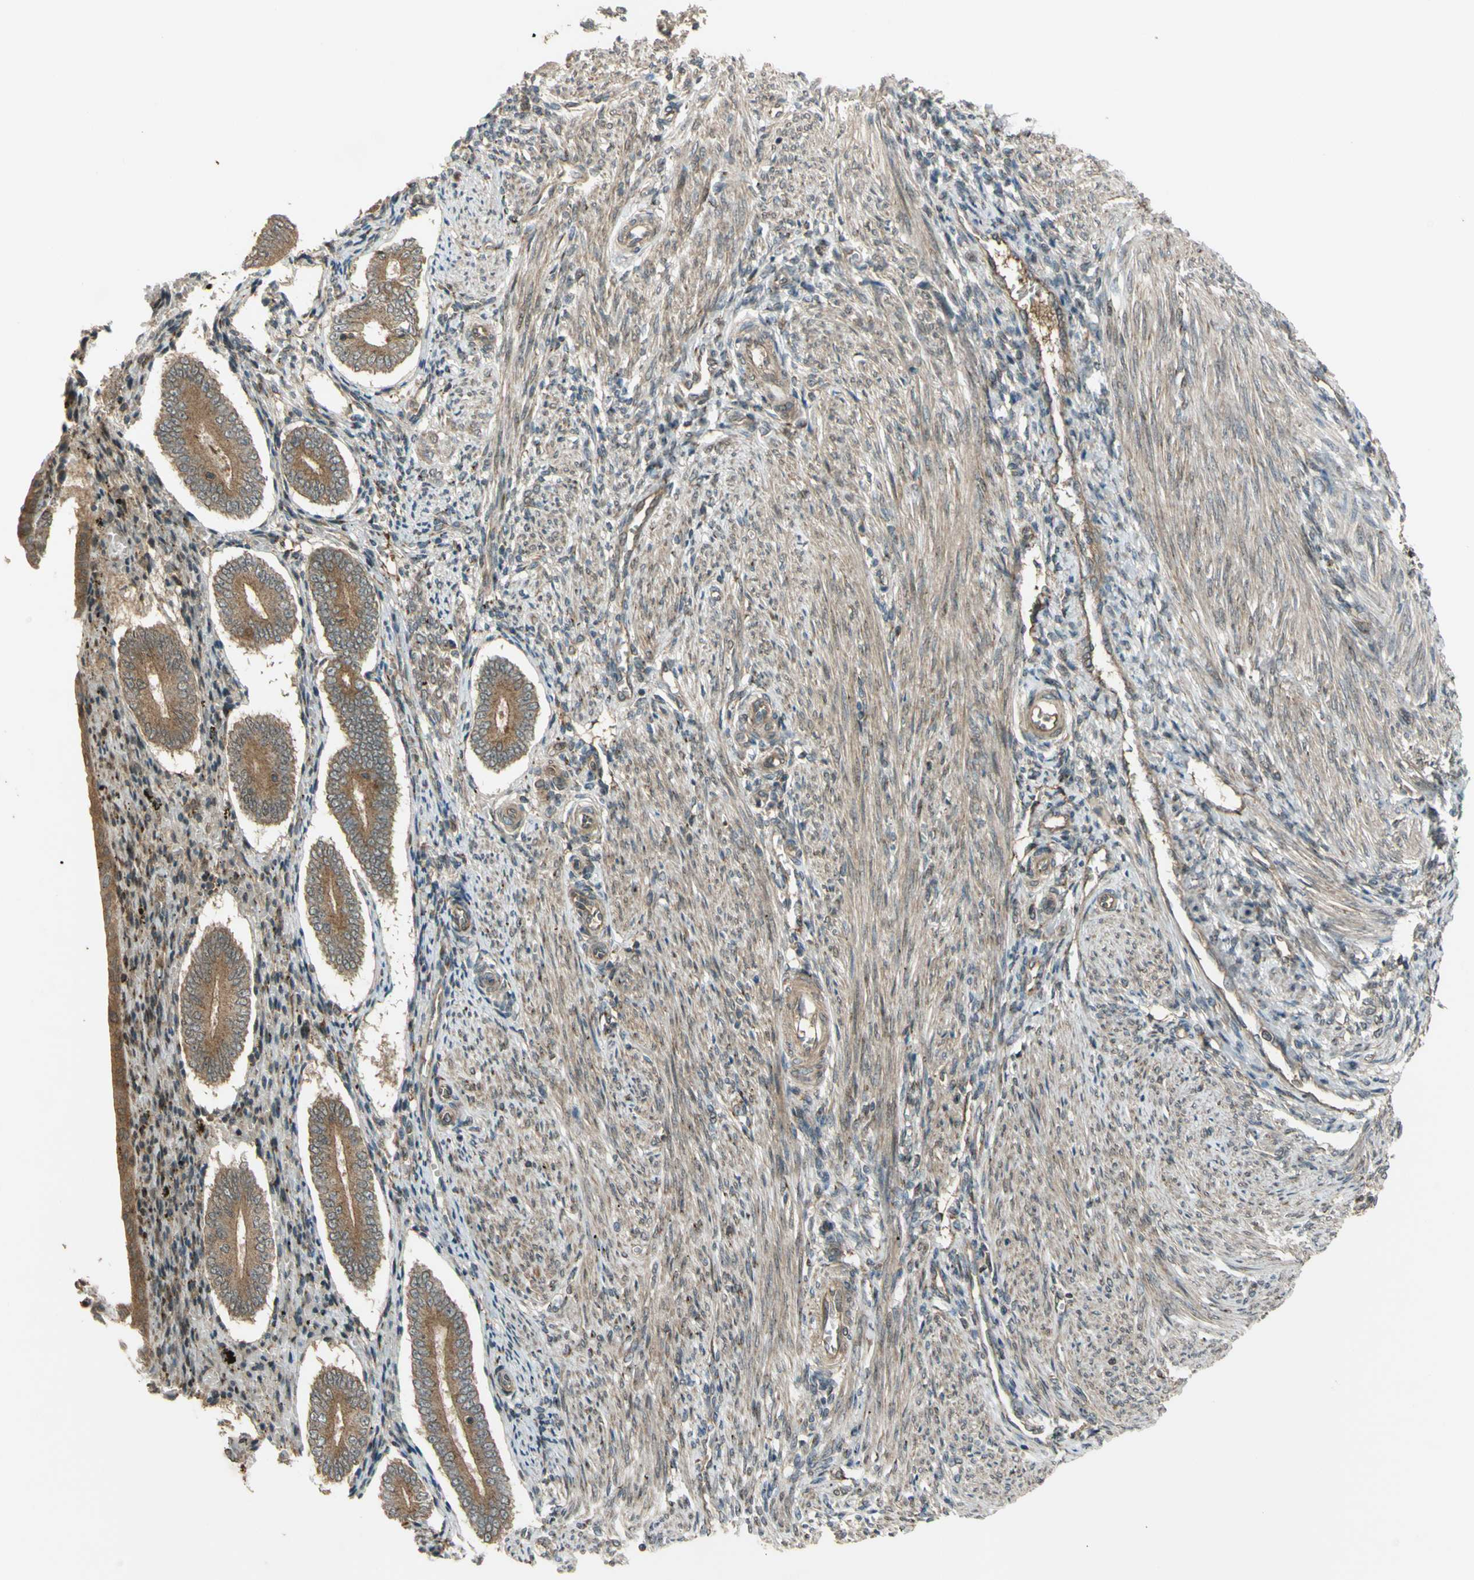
{"staining": {"intensity": "weak", "quantity": ">75%", "location": "cytoplasmic/membranous,nuclear"}, "tissue": "endometrium", "cell_type": "Cells in endometrial stroma", "image_type": "normal", "snomed": [{"axis": "morphology", "description": "Normal tissue, NOS"}, {"axis": "topography", "description": "Endometrium"}], "caption": "Human endometrium stained for a protein (brown) demonstrates weak cytoplasmic/membranous,nuclear positive expression in approximately >75% of cells in endometrial stroma.", "gene": "FLII", "patient": {"sex": "female", "age": 42}}